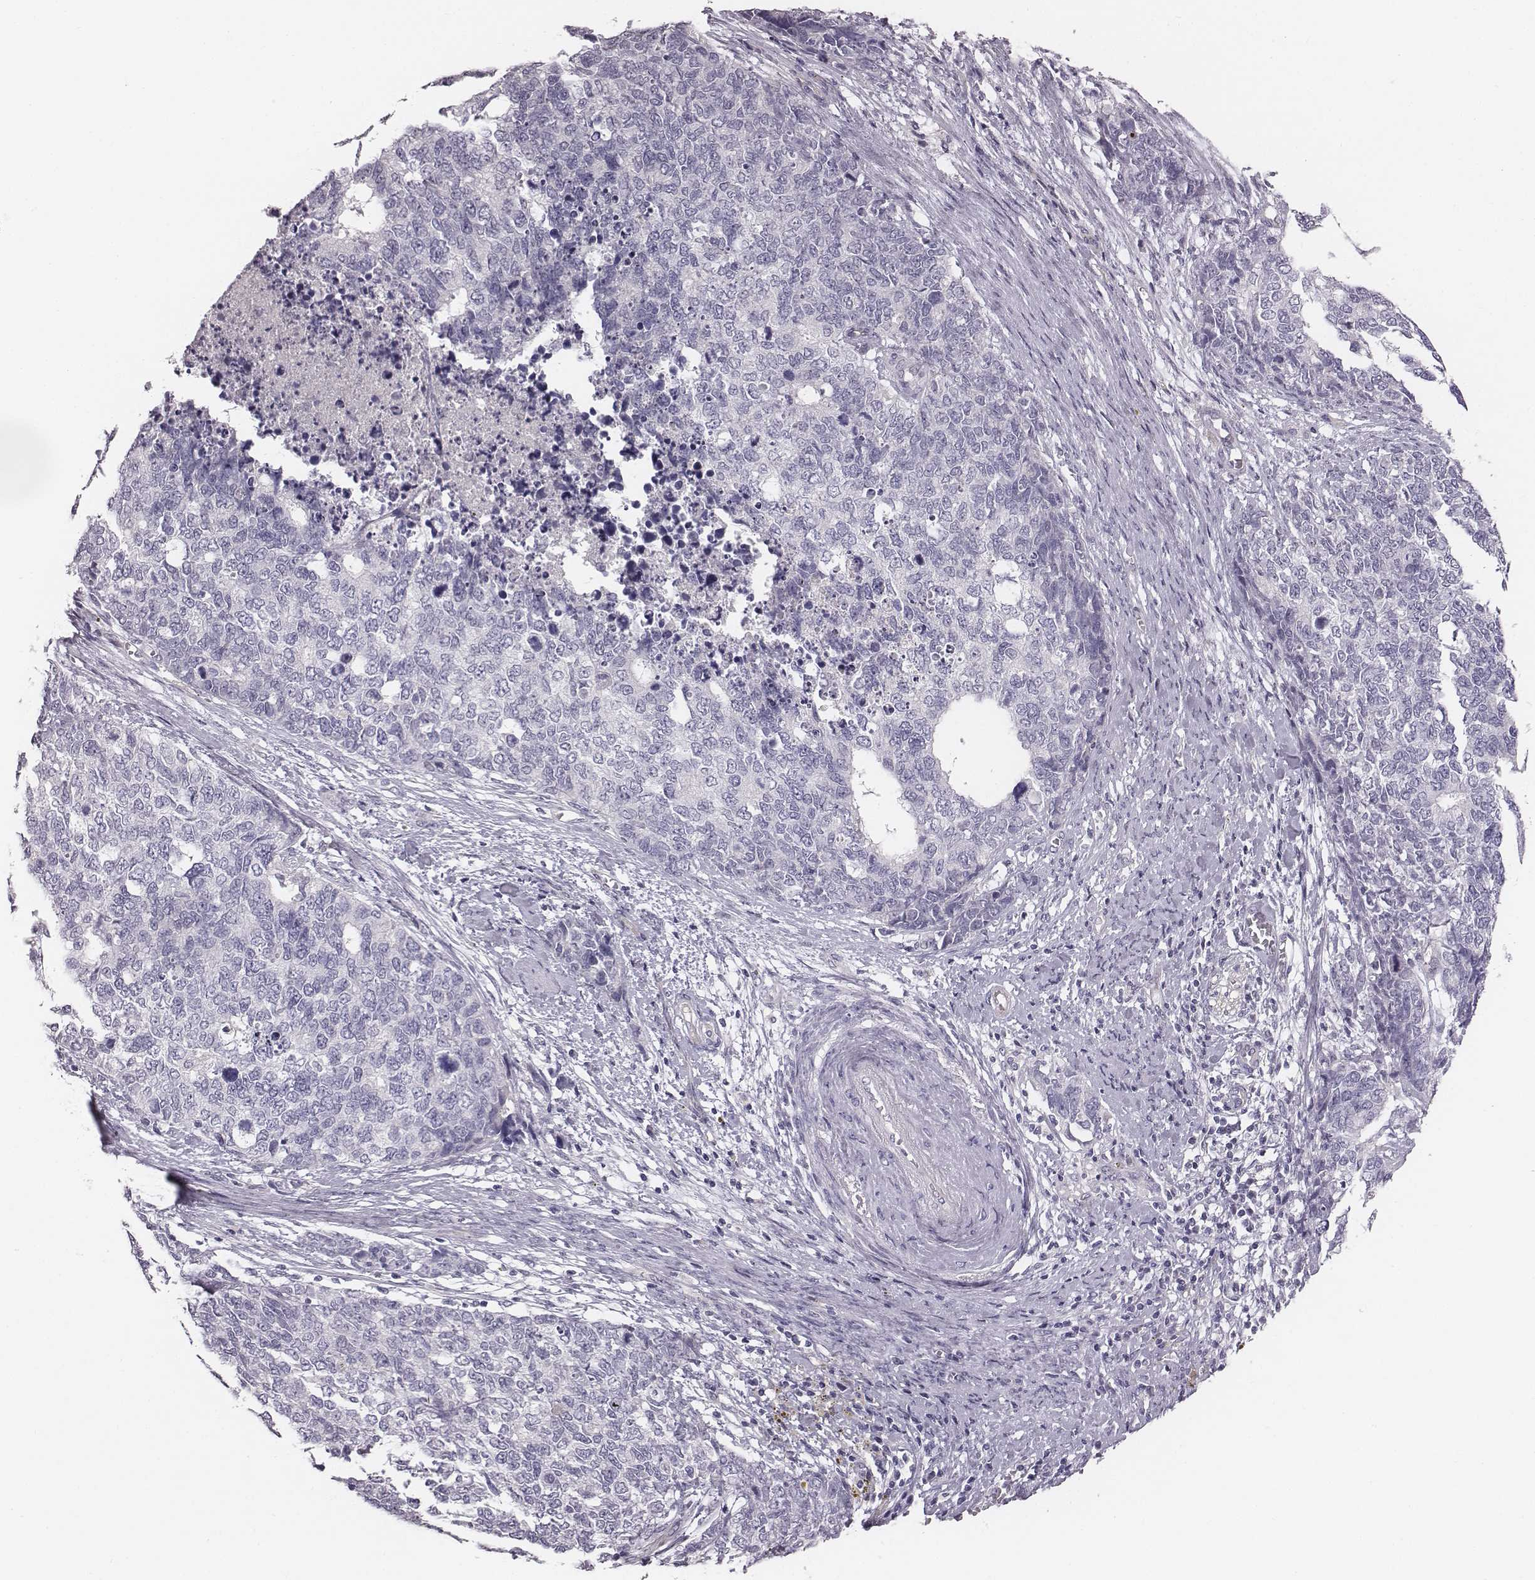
{"staining": {"intensity": "negative", "quantity": "none", "location": "none"}, "tissue": "cervical cancer", "cell_type": "Tumor cells", "image_type": "cancer", "snomed": [{"axis": "morphology", "description": "Squamous cell carcinoma, NOS"}, {"axis": "topography", "description": "Cervix"}], "caption": "Immunohistochemical staining of human cervical cancer (squamous cell carcinoma) exhibits no significant staining in tumor cells.", "gene": "CACNG4", "patient": {"sex": "female", "age": 63}}